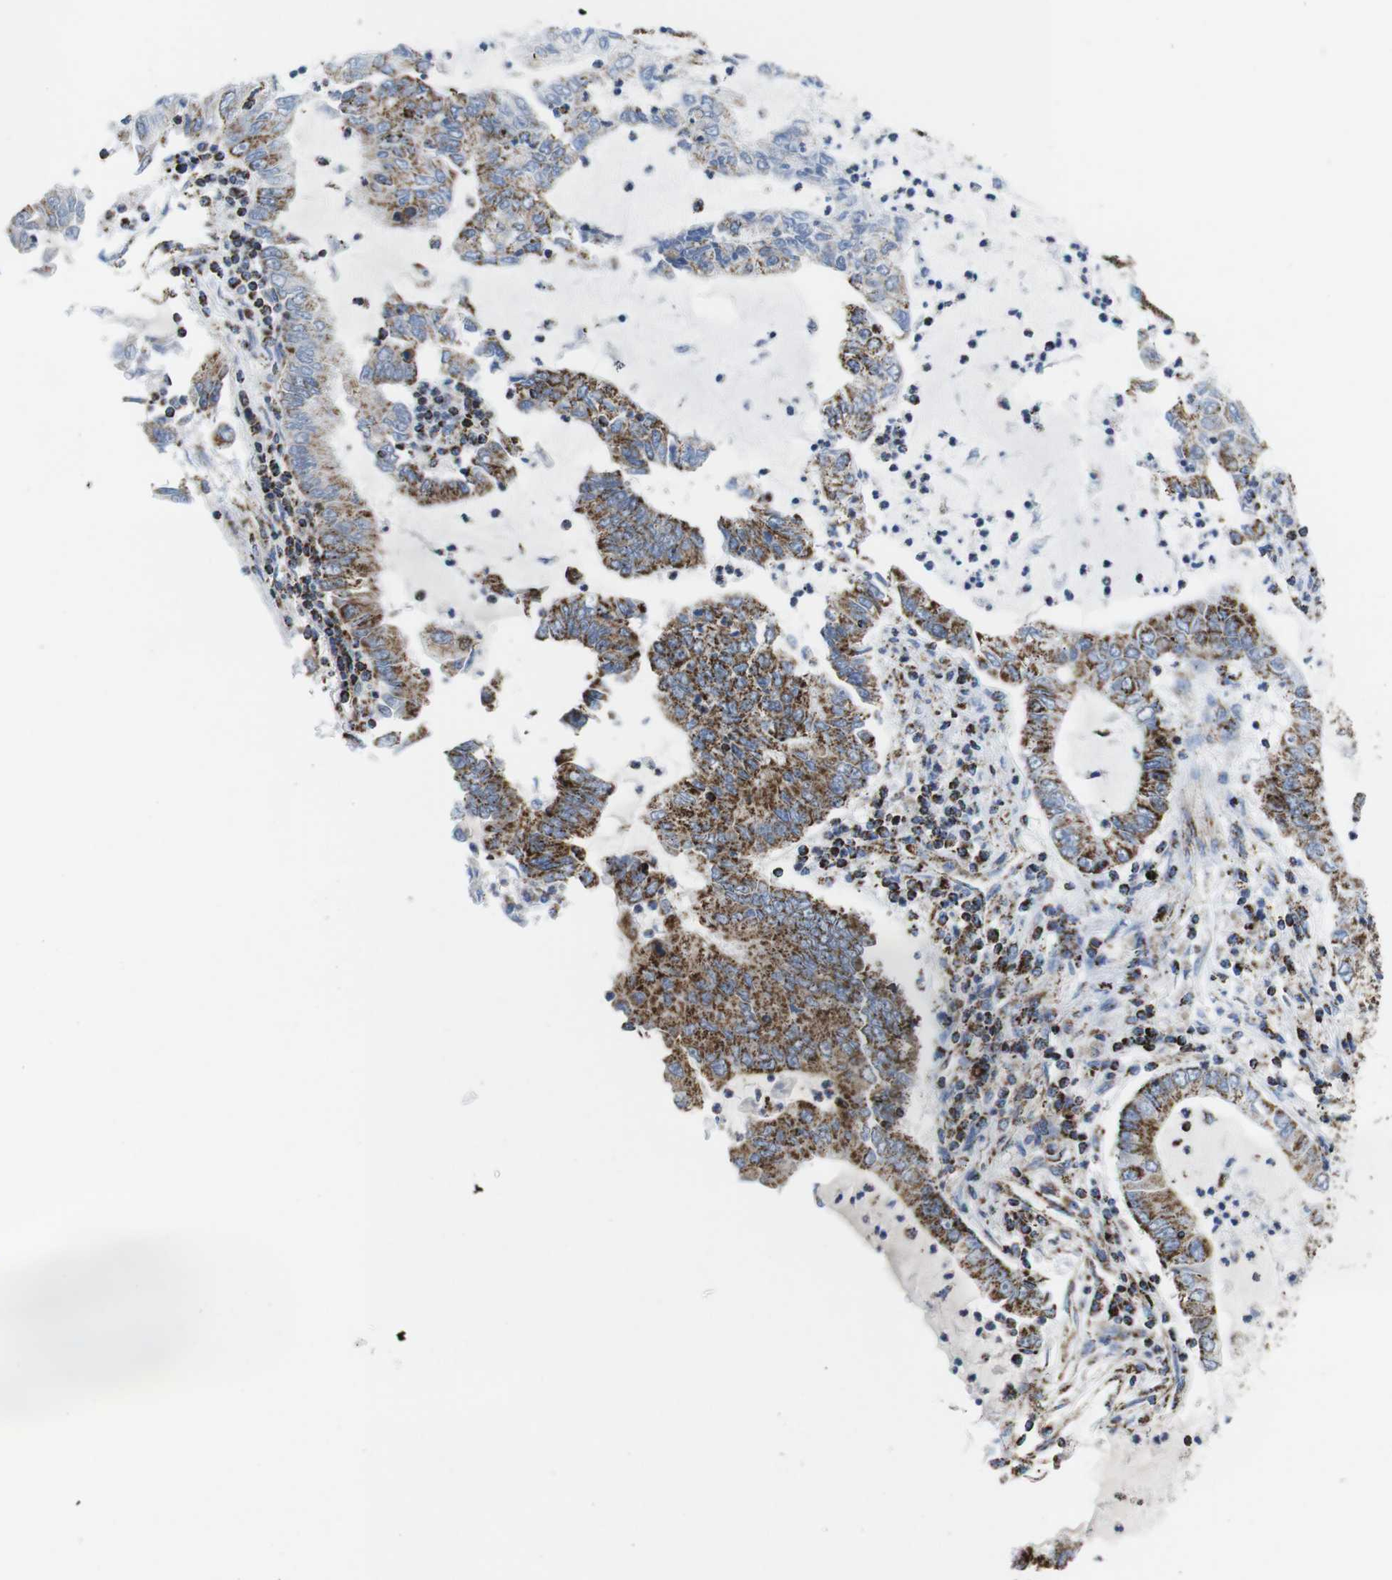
{"staining": {"intensity": "strong", "quantity": ">75%", "location": "cytoplasmic/membranous"}, "tissue": "lung cancer", "cell_type": "Tumor cells", "image_type": "cancer", "snomed": [{"axis": "morphology", "description": "Adenocarcinoma, NOS"}, {"axis": "topography", "description": "Lung"}], "caption": "Tumor cells display high levels of strong cytoplasmic/membranous expression in about >75% of cells in human lung cancer (adenocarcinoma).", "gene": "ATP5PO", "patient": {"sex": "female", "age": 51}}